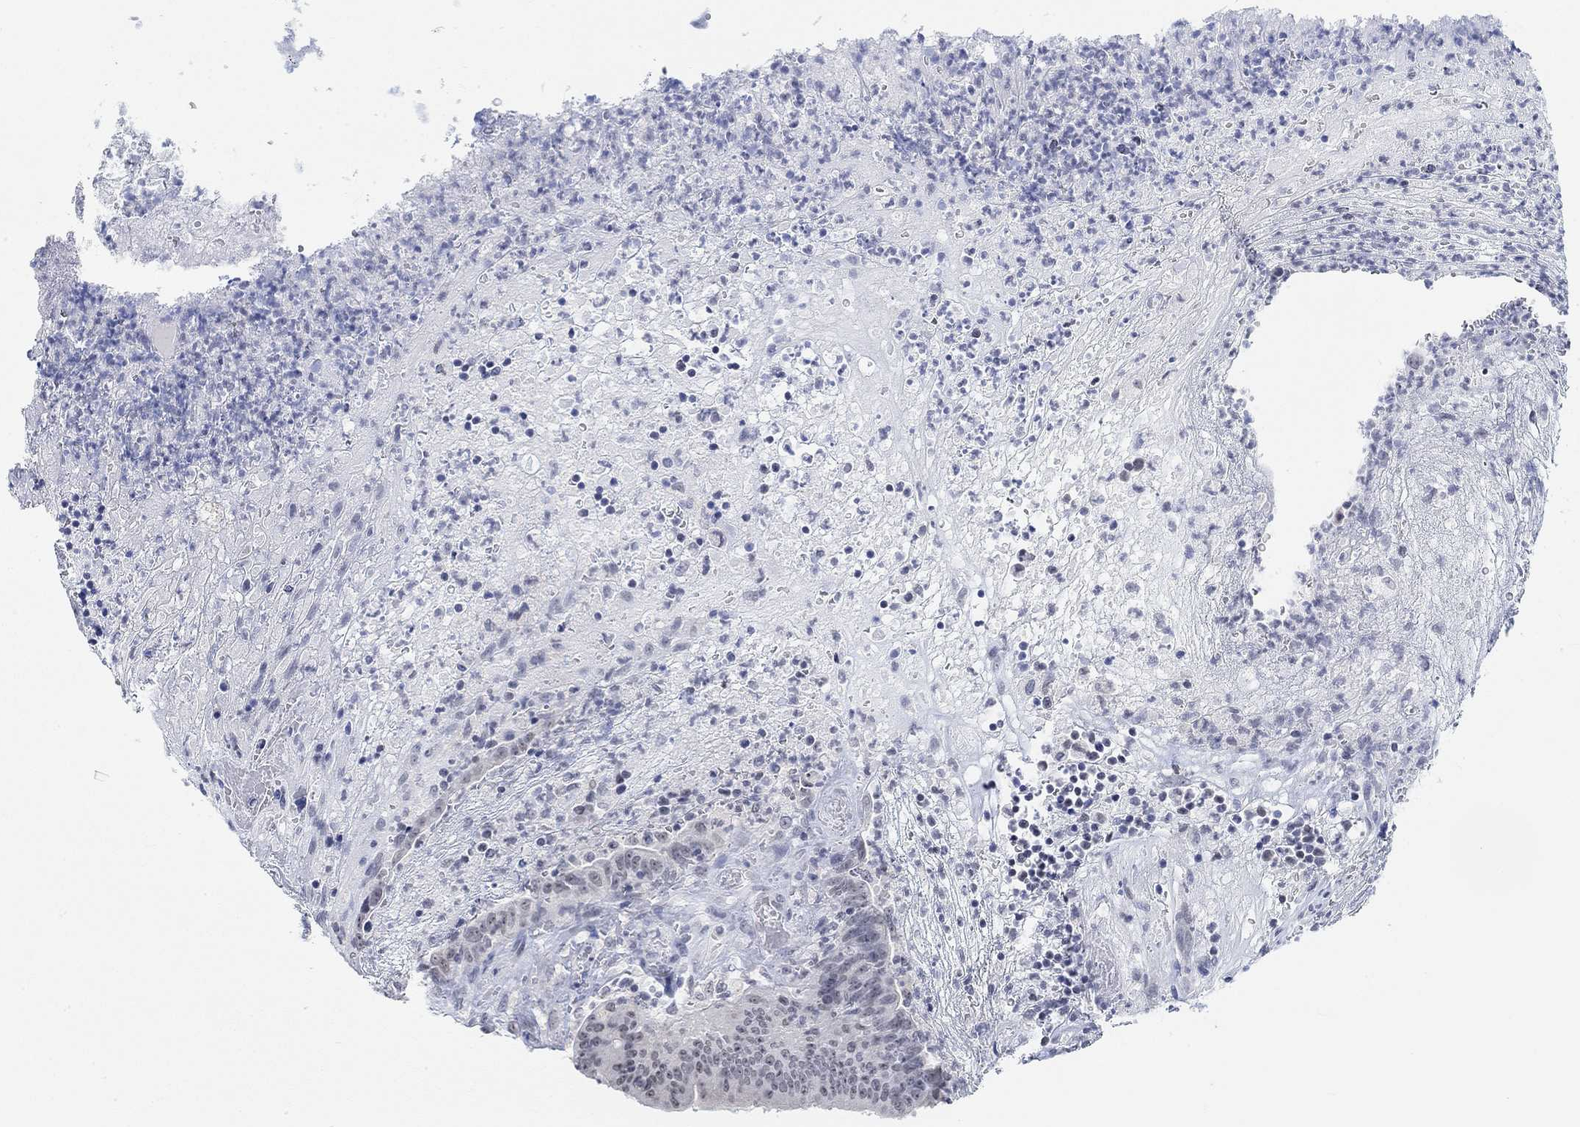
{"staining": {"intensity": "negative", "quantity": "none", "location": "none"}, "tissue": "colorectal cancer", "cell_type": "Tumor cells", "image_type": "cancer", "snomed": [{"axis": "morphology", "description": "Adenocarcinoma, NOS"}, {"axis": "topography", "description": "Colon"}], "caption": "IHC micrograph of human colorectal adenocarcinoma stained for a protein (brown), which exhibits no expression in tumor cells.", "gene": "PURG", "patient": {"sex": "female", "age": 75}}